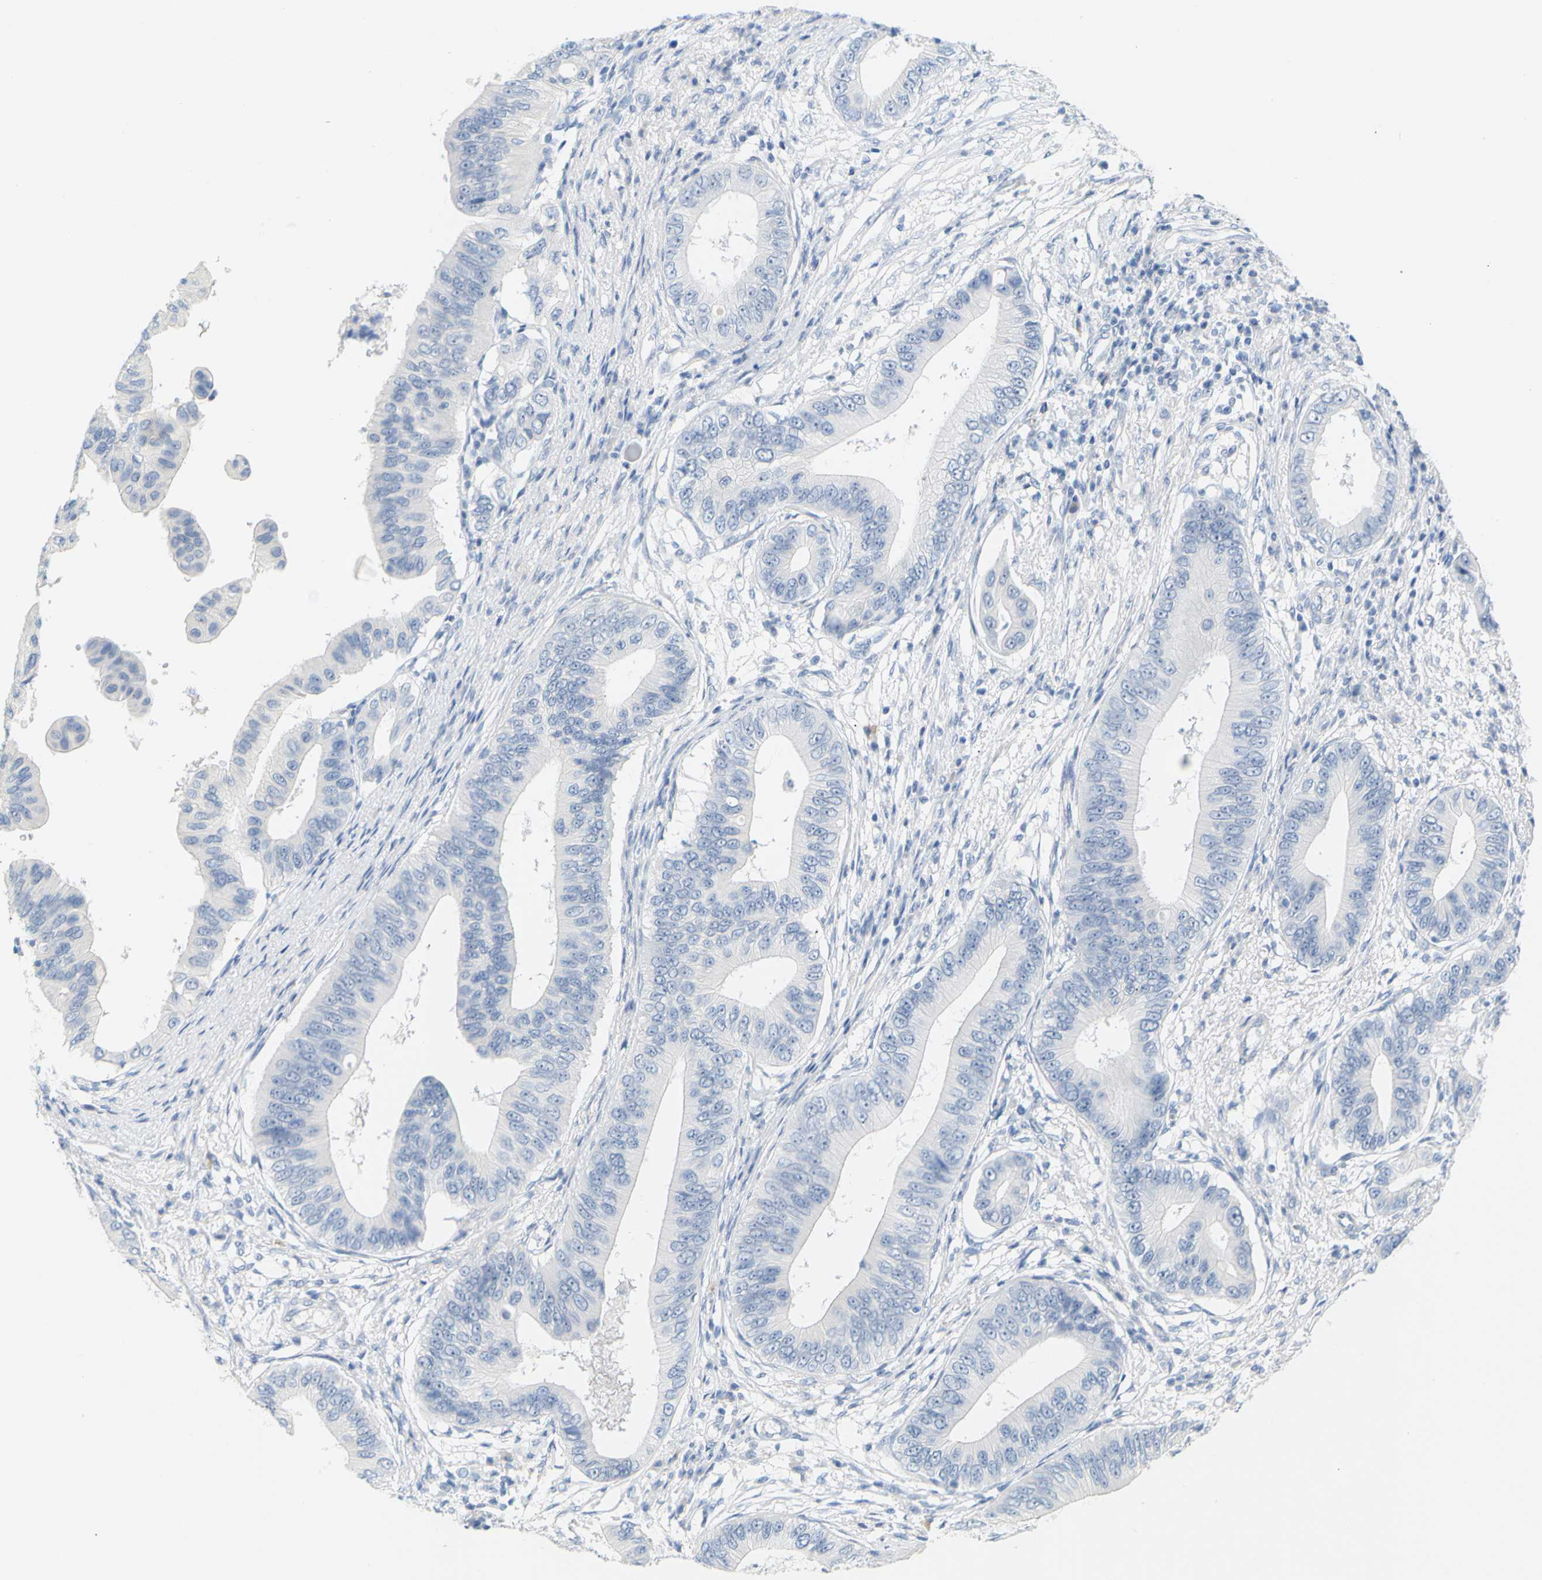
{"staining": {"intensity": "negative", "quantity": "none", "location": "none"}, "tissue": "pancreatic cancer", "cell_type": "Tumor cells", "image_type": "cancer", "snomed": [{"axis": "morphology", "description": "Adenocarcinoma, NOS"}, {"axis": "topography", "description": "Pancreas"}], "caption": "IHC of human pancreatic cancer shows no positivity in tumor cells.", "gene": "OPN1SW", "patient": {"sex": "male", "age": 77}}